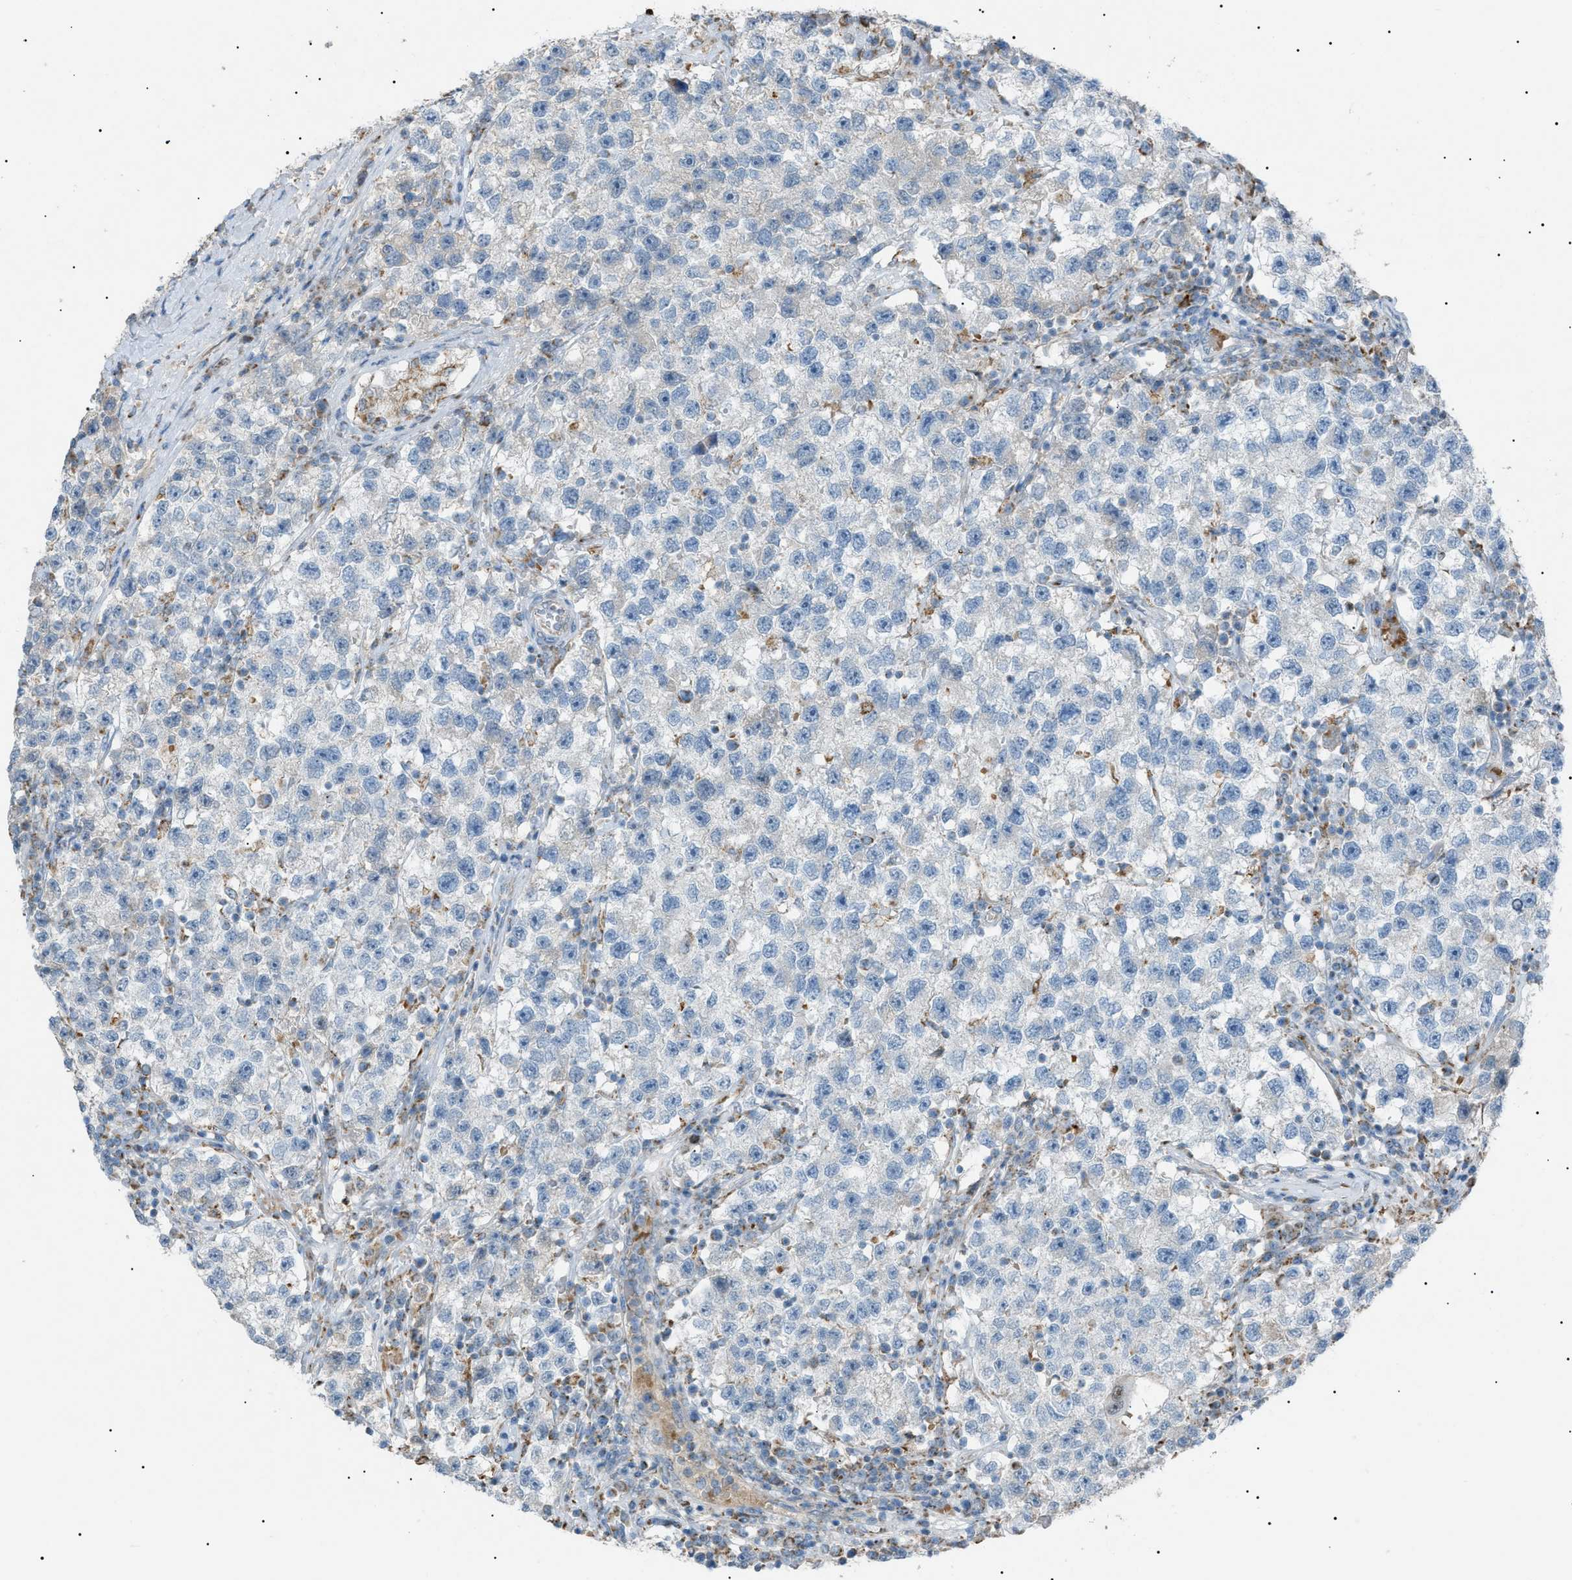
{"staining": {"intensity": "negative", "quantity": "none", "location": "none"}, "tissue": "testis cancer", "cell_type": "Tumor cells", "image_type": "cancer", "snomed": [{"axis": "morphology", "description": "Seminoma, NOS"}, {"axis": "topography", "description": "Testis"}], "caption": "This is an immunohistochemistry (IHC) micrograph of seminoma (testis). There is no staining in tumor cells.", "gene": "ZNF516", "patient": {"sex": "male", "age": 22}}